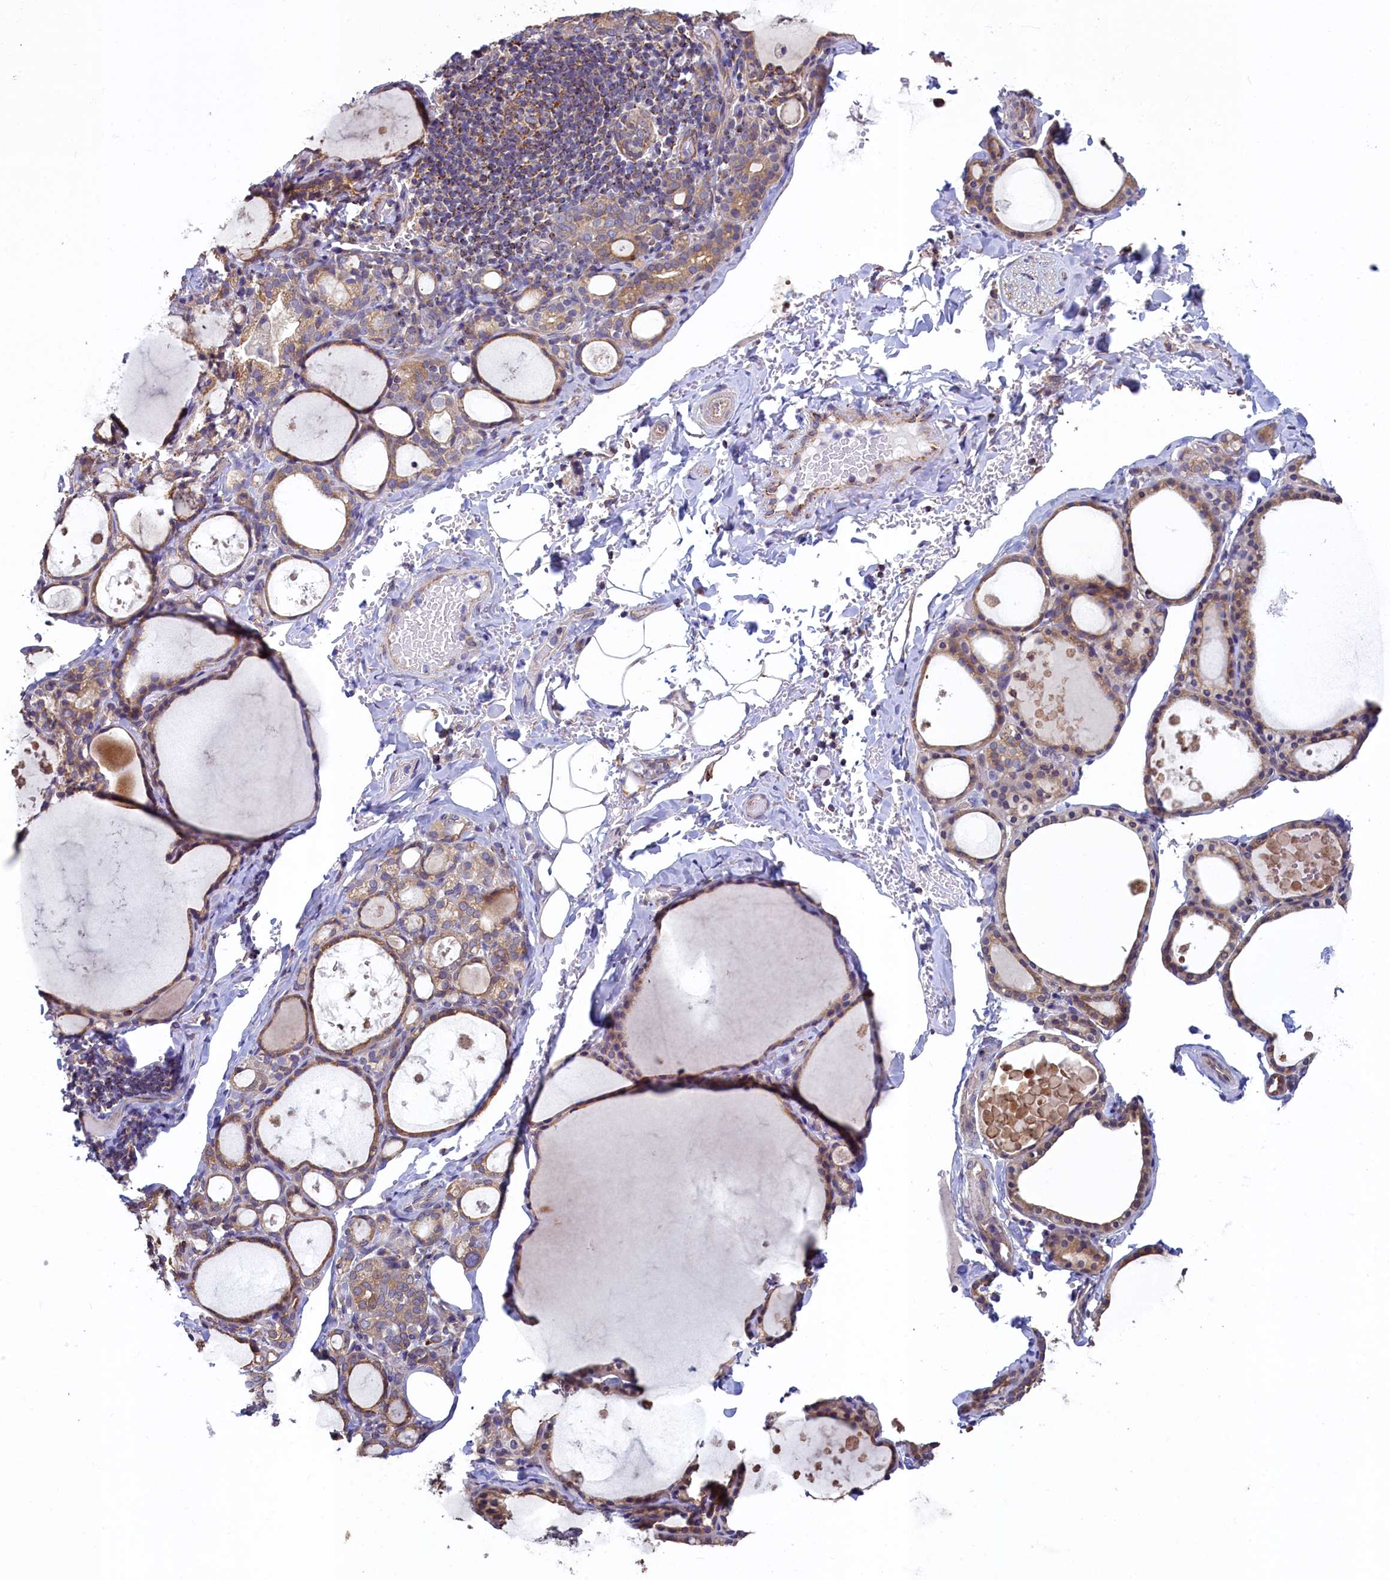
{"staining": {"intensity": "weak", "quantity": ">75%", "location": "cytoplasmic/membranous"}, "tissue": "thyroid gland", "cell_type": "Glandular cells", "image_type": "normal", "snomed": [{"axis": "morphology", "description": "Normal tissue, NOS"}, {"axis": "topography", "description": "Thyroid gland"}], "caption": "Immunohistochemistry staining of unremarkable thyroid gland, which exhibits low levels of weak cytoplasmic/membranous expression in approximately >75% of glandular cells indicating weak cytoplasmic/membranous protein staining. The staining was performed using DAB (brown) for protein detection and nuclei were counterstained in hematoxylin (blue).", "gene": "SPATA2L", "patient": {"sex": "male", "age": 56}}